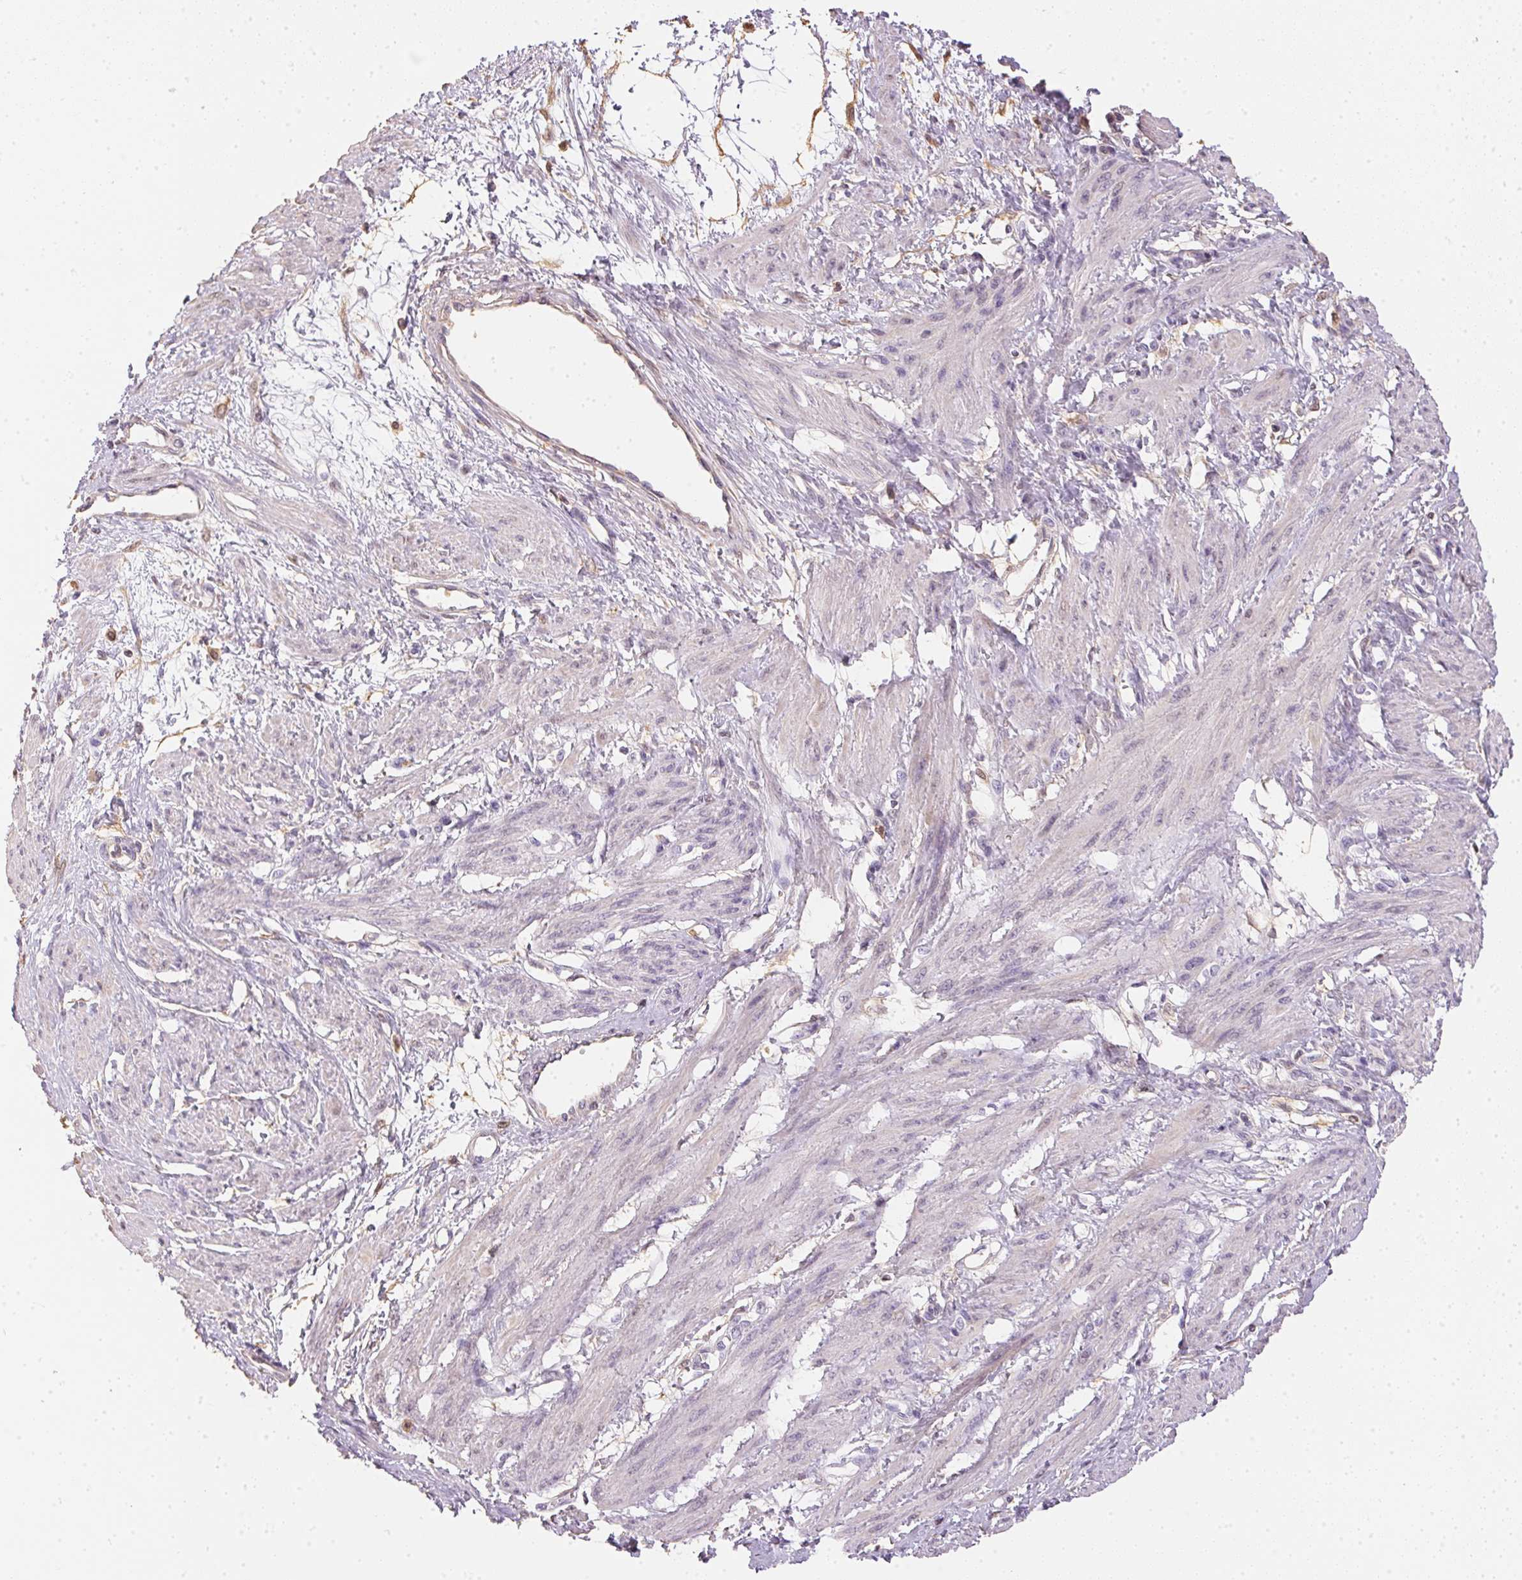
{"staining": {"intensity": "negative", "quantity": "none", "location": "none"}, "tissue": "smooth muscle", "cell_type": "Smooth muscle cells", "image_type": "normal", "snomed": [{"axis": "morphology", "description": "Normal tissue, NOS"}, {"axis": "topography", "description": "Smooth muscle"}, {"axis": "topography", "description": "Uterus"}], "caption": "This is an IHC histopathology image of benign smooth muscle. There is no positivity in smooth muscle cells.", "gene": "S100A3", "patient": {"sex": "female", "age": 39}}